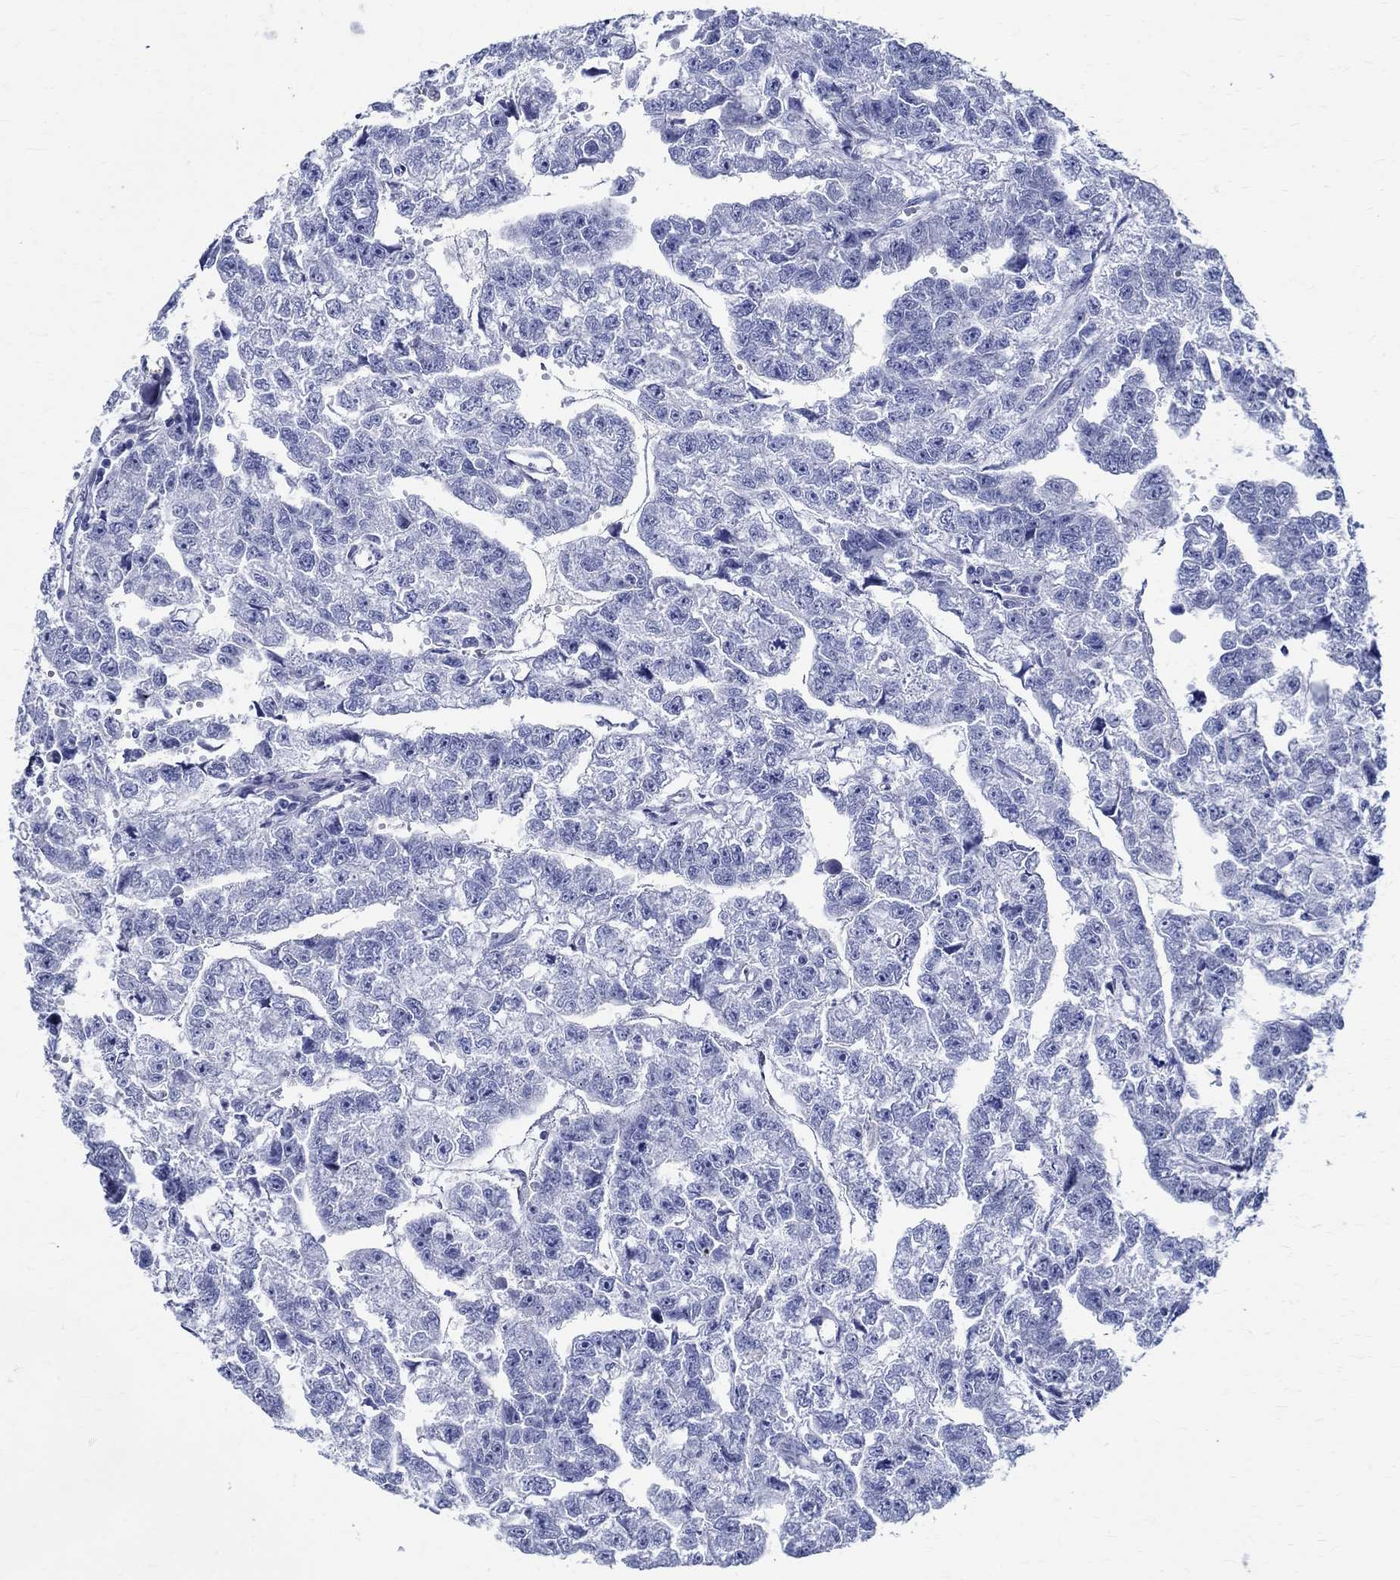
{"staining": {"intensity": "negative", "quantity": "none", "location": "none"}, "tissue": "testis cancer", "cell_type": "Tumor cells", "image_type": "cancer", "snomed": [{"axis": "morphology", "description": "Carcinoma, Embryonal, NOS"}, {"axis": "morphology", "description": "Teratoma, malignant, NOS"}, {"axis": "topography", "description": "Testis"}], "caption": "DAB (3,3'-diaminobenzidine) immunohistochemical staining of human malignant teratoma (testis) shows no significant positivity in tumor cells.", "gene": "BSPRY", "patient": {"sex": "male", "age": 44}}